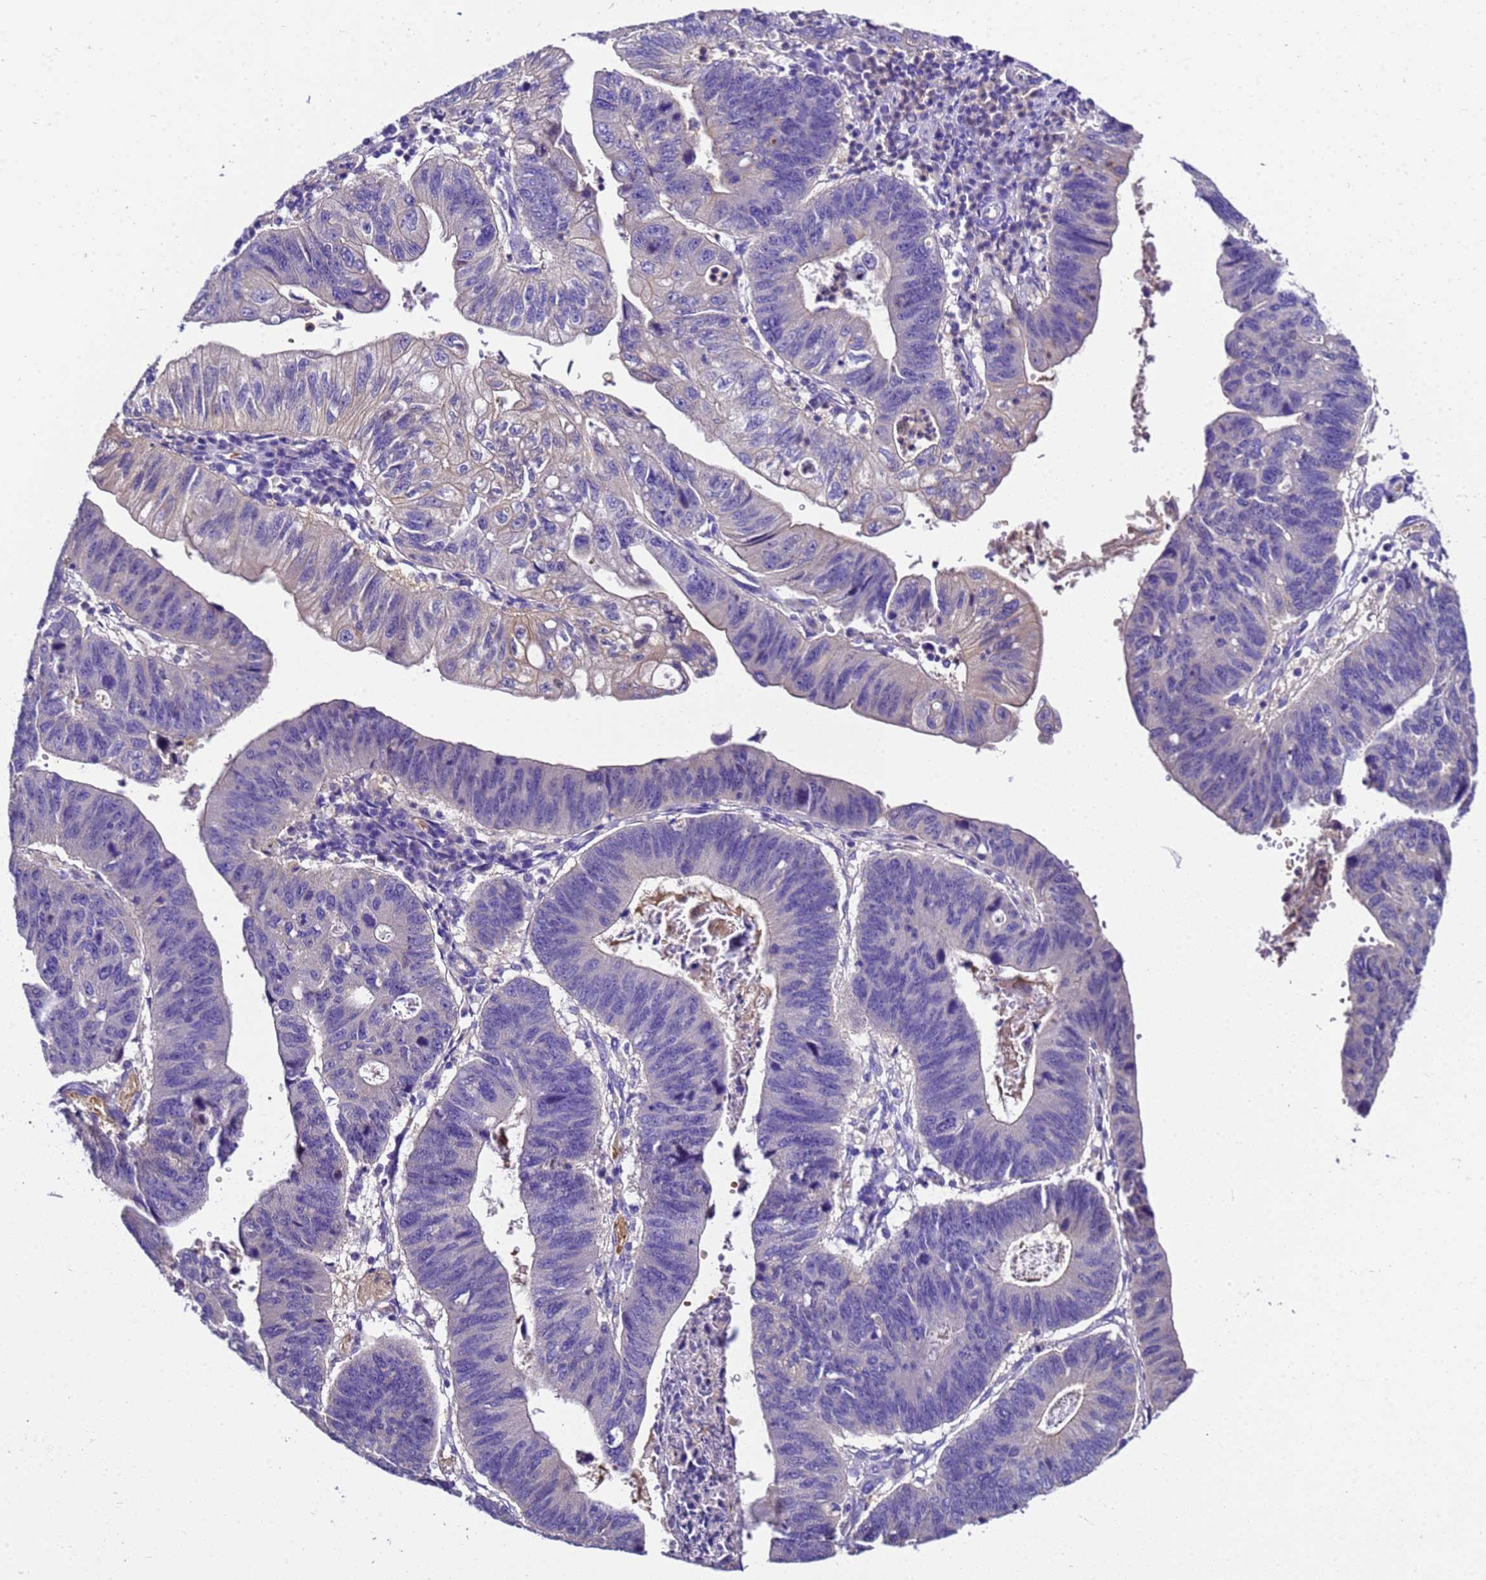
{"staining": {"intensity": "negative", "quantity": "none", "location": "none"}, "tissue": "stomach cancer", "cell_type": "Tumor cells", "image_type": "cancer", "snomed": [{"axis": "morphology", "description": "Adenocarcinoma, NOS"}, {"axis": "topography", "description": "Stomach"}], "caption": "Tumor cells are negative for brown protein staining in stomach cancer. Nuclei are stained in blue.", "gene": "UGT2A1", "patient": {"sex": "male", "age": 59}}